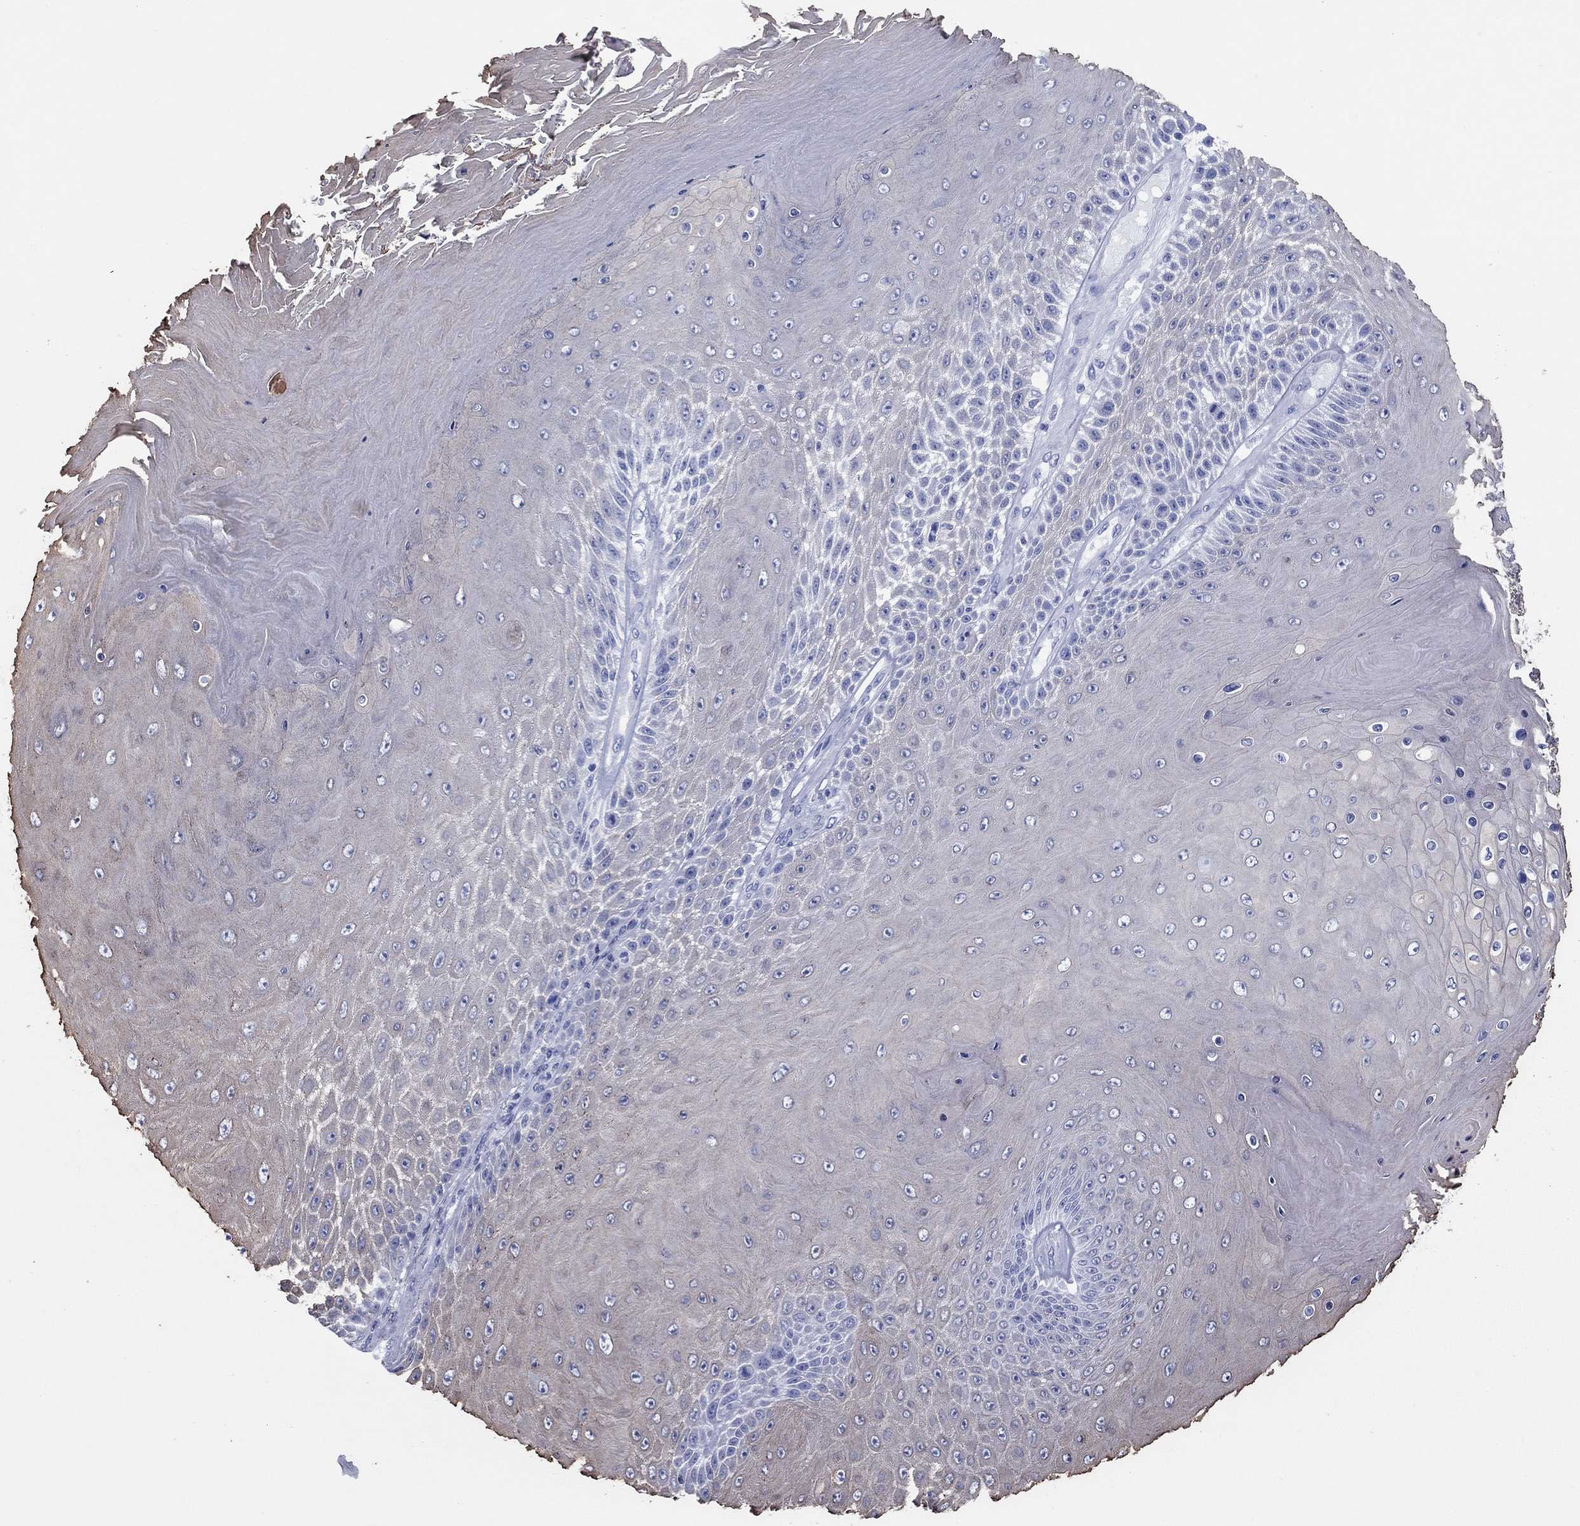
{"staining": {"intensity": "negative", "quantity": "none", "location": "none"}, "tissue": "skin cancer", "cell_type": "Tumor cells", "image_type": "cancer", "snomed": [{"axis": "morphology", "description": "Squamous cell carcinoma, NOS"}, {"axis": "topography", "description": "Skin"}], "caption": "Tumor cells are negative for brown protein staining in skin cancer.", "gene": "CCNA1", "patient": {"sex": "male", "age": 62}}